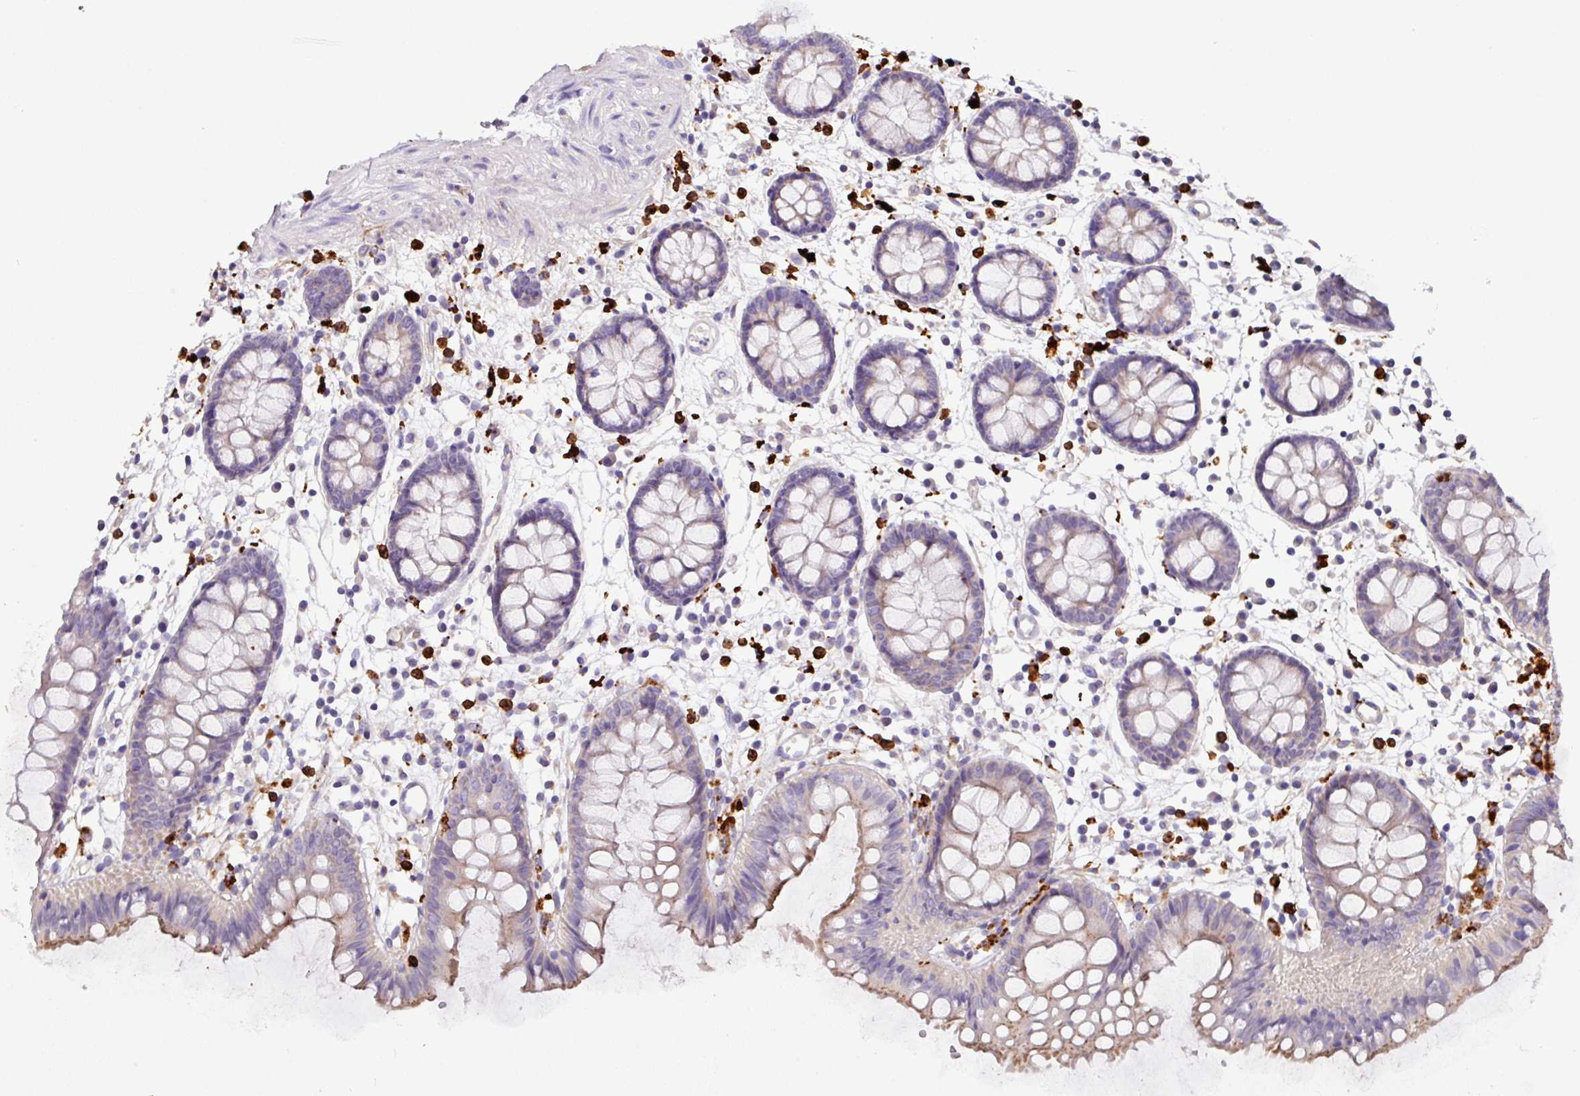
{"staining": {"intensity": "weak", "quantity": ">75%", "location": "cytoplasmic/membranous"}, "tissue": "colon", "cell_type": "Endothelial cells", "image_type": "normal", "snomed": [{"axis": "morphology", "description": "Normal tissue, NOS"}, {"axis": "topography", "description": "Colon"}], "caption": "Unremarkable colon demonstrates weak cytoplasmic/membranous positivity in approximately >75% of endothelial cells, visualized by immunohistochemistry.", "gene": "MRM2", "patient": {"sex": "female", "age": 84}}